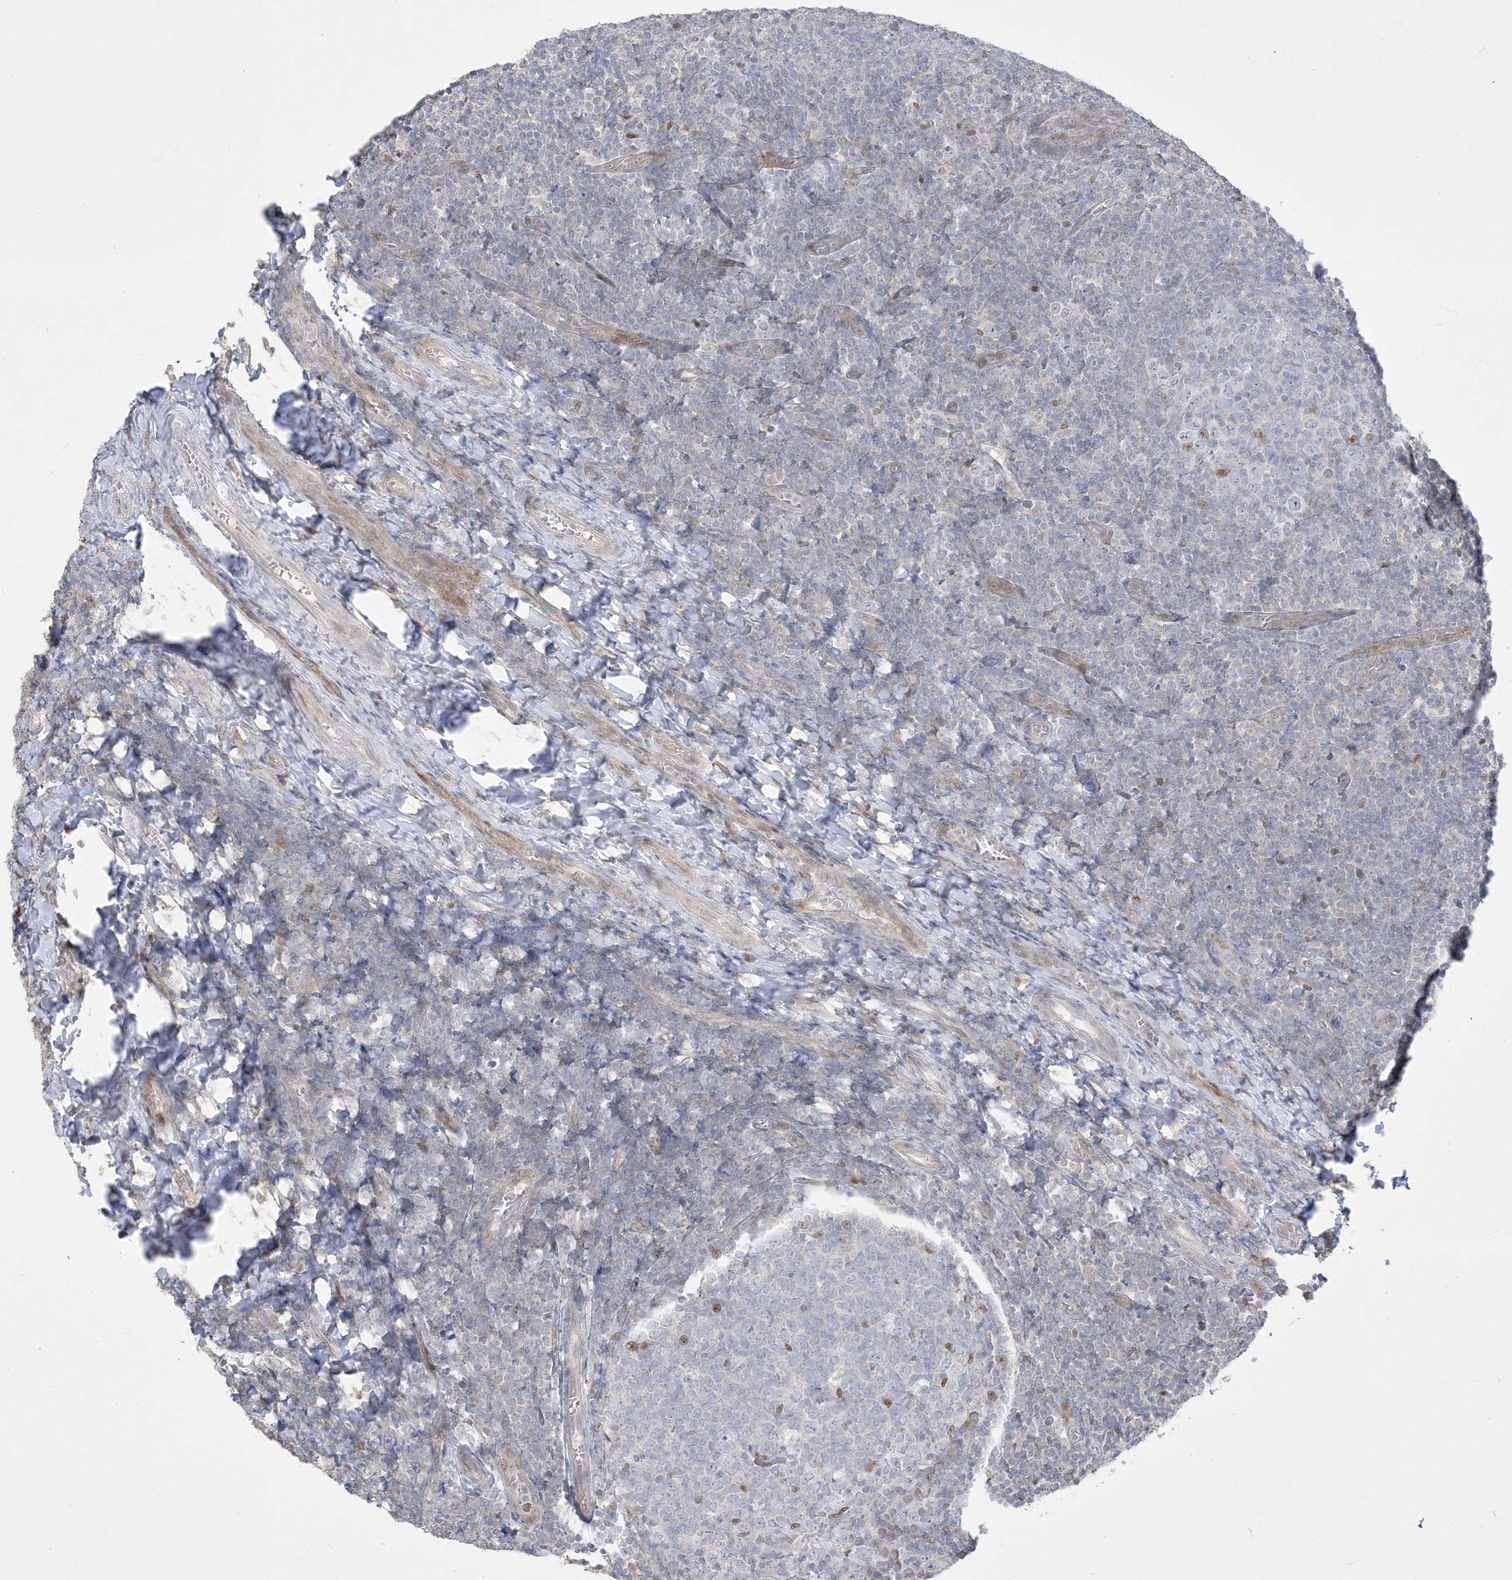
{"staining": {"intensity": "negative", "quantity": "none", "location": "none"}, "tissue": "tonsil", "cell_type": "Germinal center cells", "image_type": "normal", "snomed": [{"axis": "morphology", "description": "Normal tissue, NOS"}, {"axis": "topography", "description": "Tonsil"}], "caption": "Photomicrograph shows no significant protein staining in germinal center cells of unremarkable tonsil.", "gene": "BHLHE40", "patient": {"sex": "female", "age": 19}}